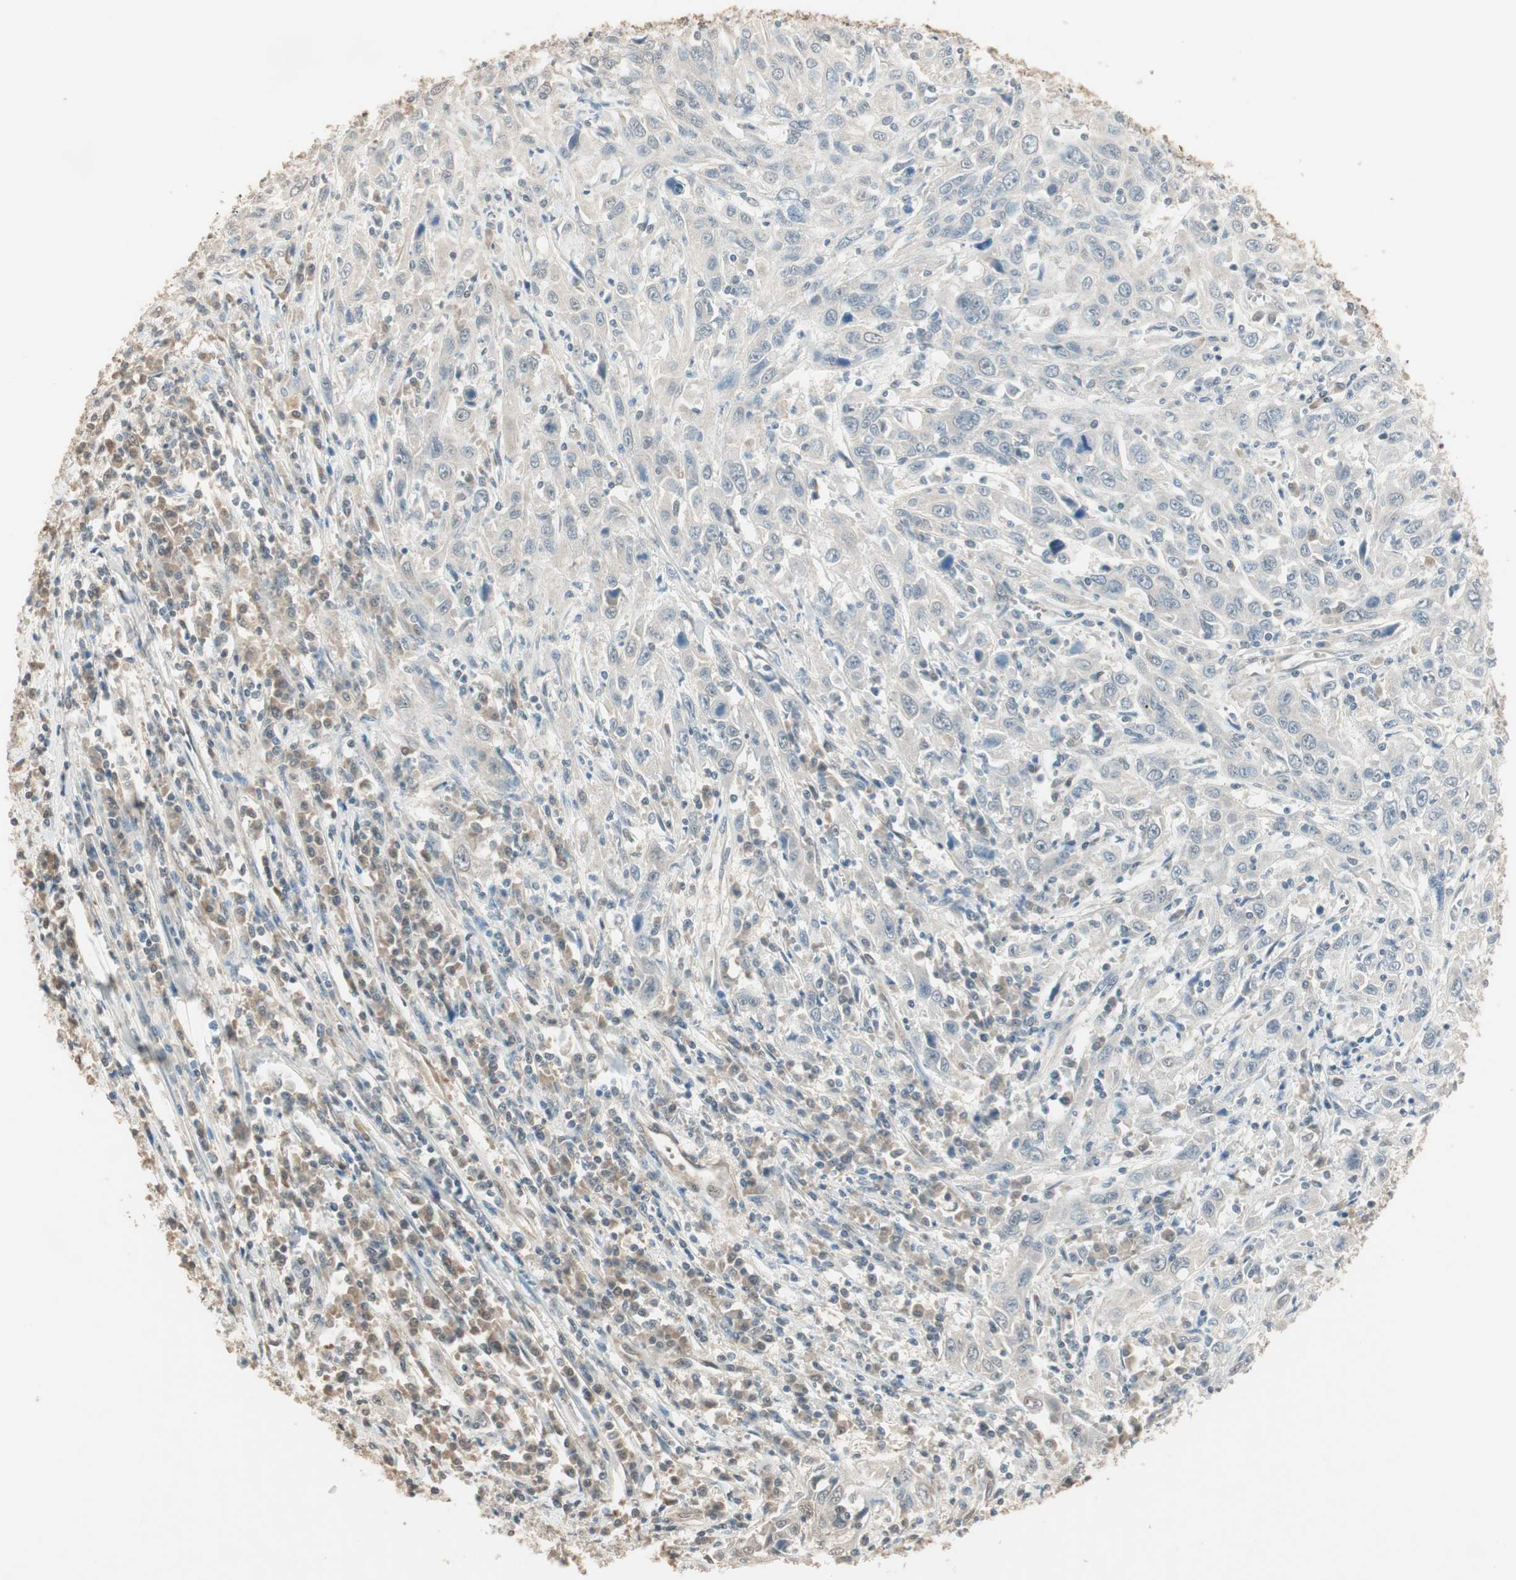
{"staining": {"intensity": "weak", "quantity": "<25%", "location": "cytoplasmic/membranous"}, "tissue": "cervical cancer", "cell_type": "Tumor cells", "image_type": "cancer", "snomed": [{"axis": "morphology", "description": "Squamous cell carcinoma, NOS"}, {"axis": "topography", "description": "Cervix"}], "caption": "Immunohistochemistry (IHC) of human squamous cell carcinoma (cervical) demonstrates no positivity in tumor cells.", "gene": "USP5", "patient": {"sex": "female", "age": 46}}